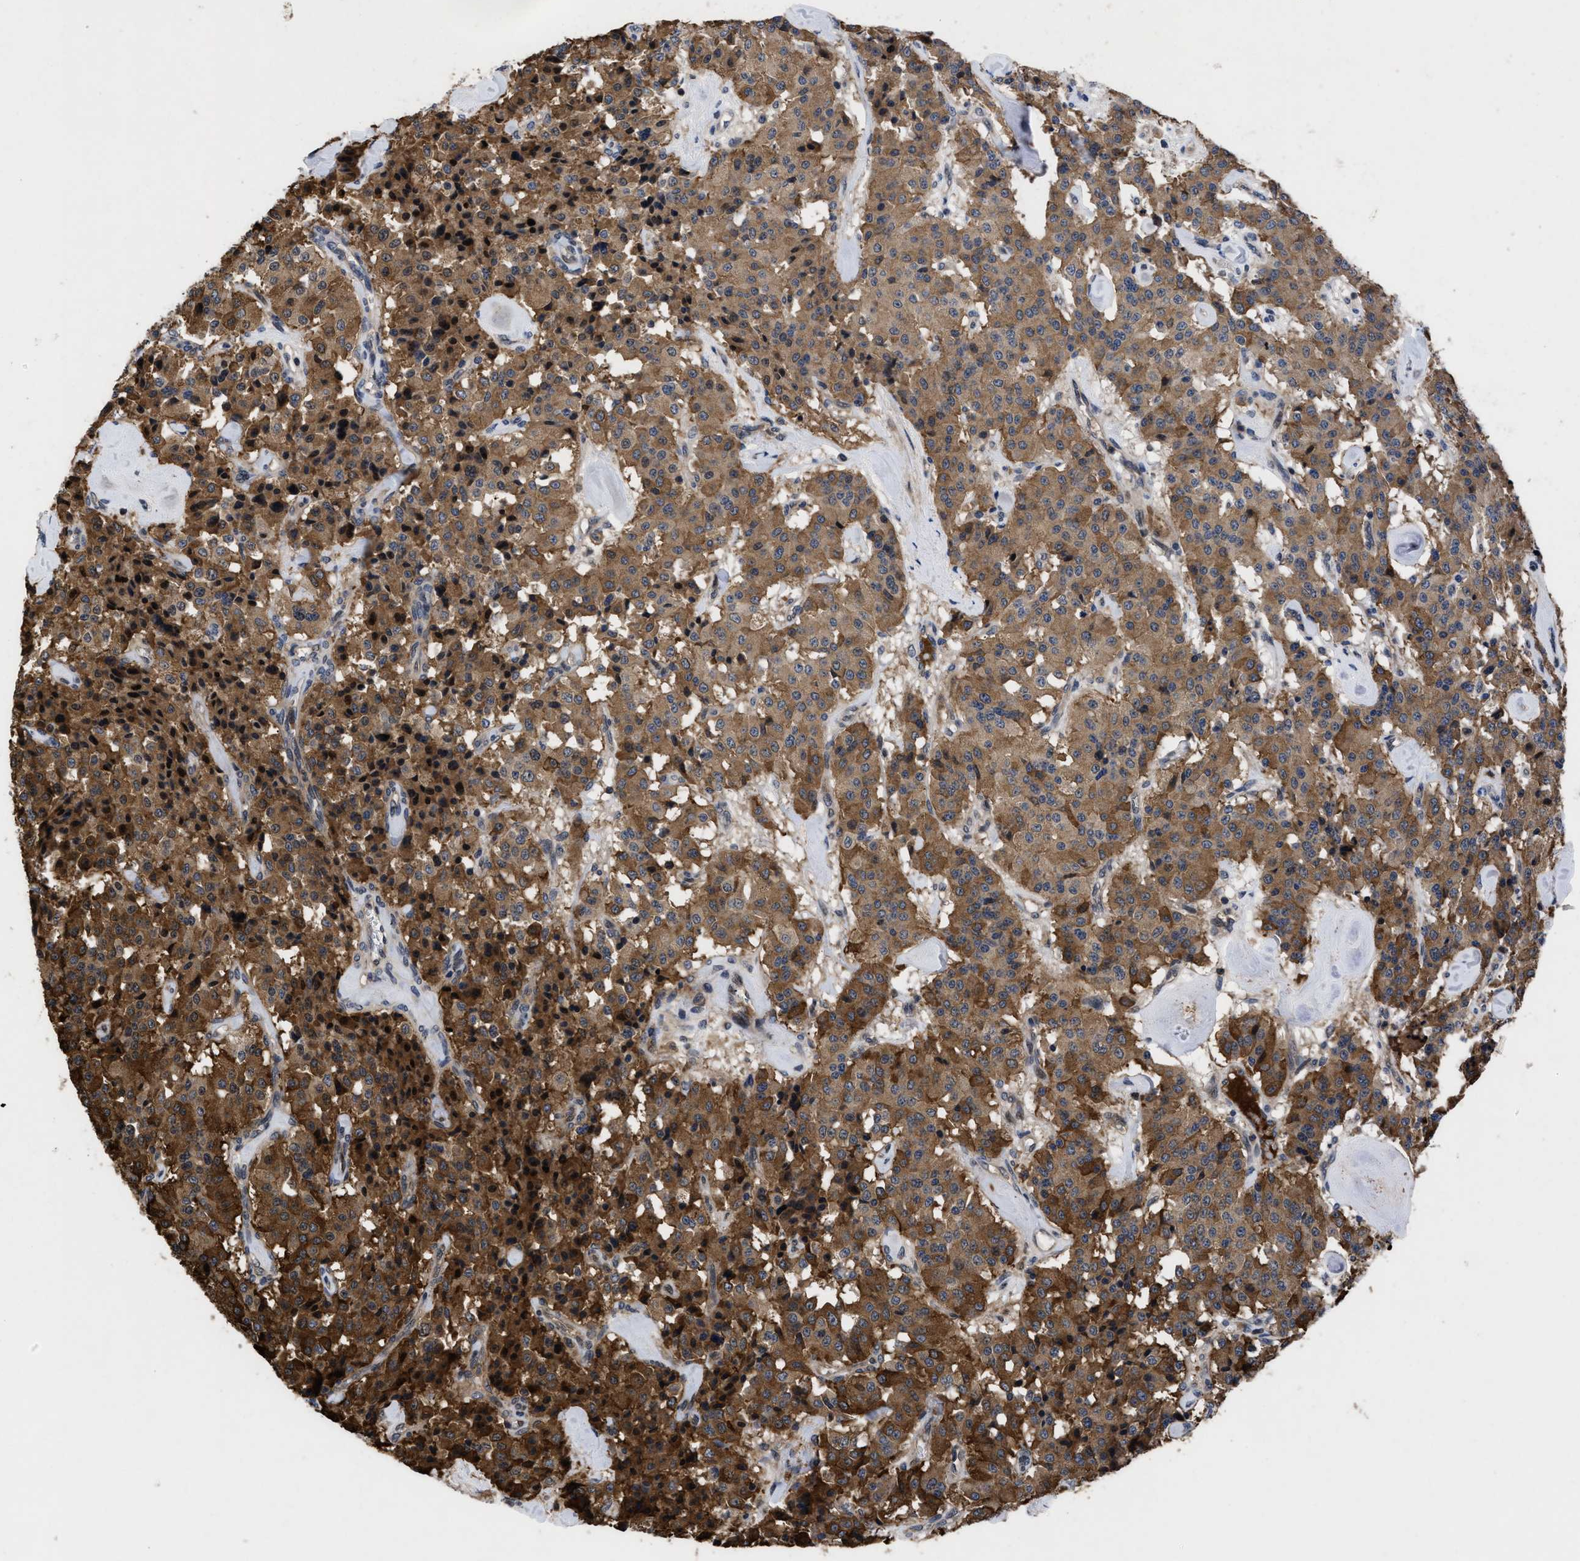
{"staining": {"intensity": "strong", "quantity": ">75%", "location": "cytoplasmic/membranous"}, "tissue": "carcinoid", "cell_type": "Tumor cells", "image_type": "cancer", "snomed": [{"axis": "morphology", "description": "Carcinoid, malignant, NOS"}, {"axis": "topography", "description": "Lung"}], "caption": "Immunohistochemical staining of carcinoid displays high levels of strong cytoplasmic/membranous protein staining in approximately >75% of tumor cells. (DAB (3,3'-diaminobenzidine) = brown stain, brightfield microscopy at high magnification).", "gene": "FAM200A", "patient": {"sex": "male", "age": 30}}